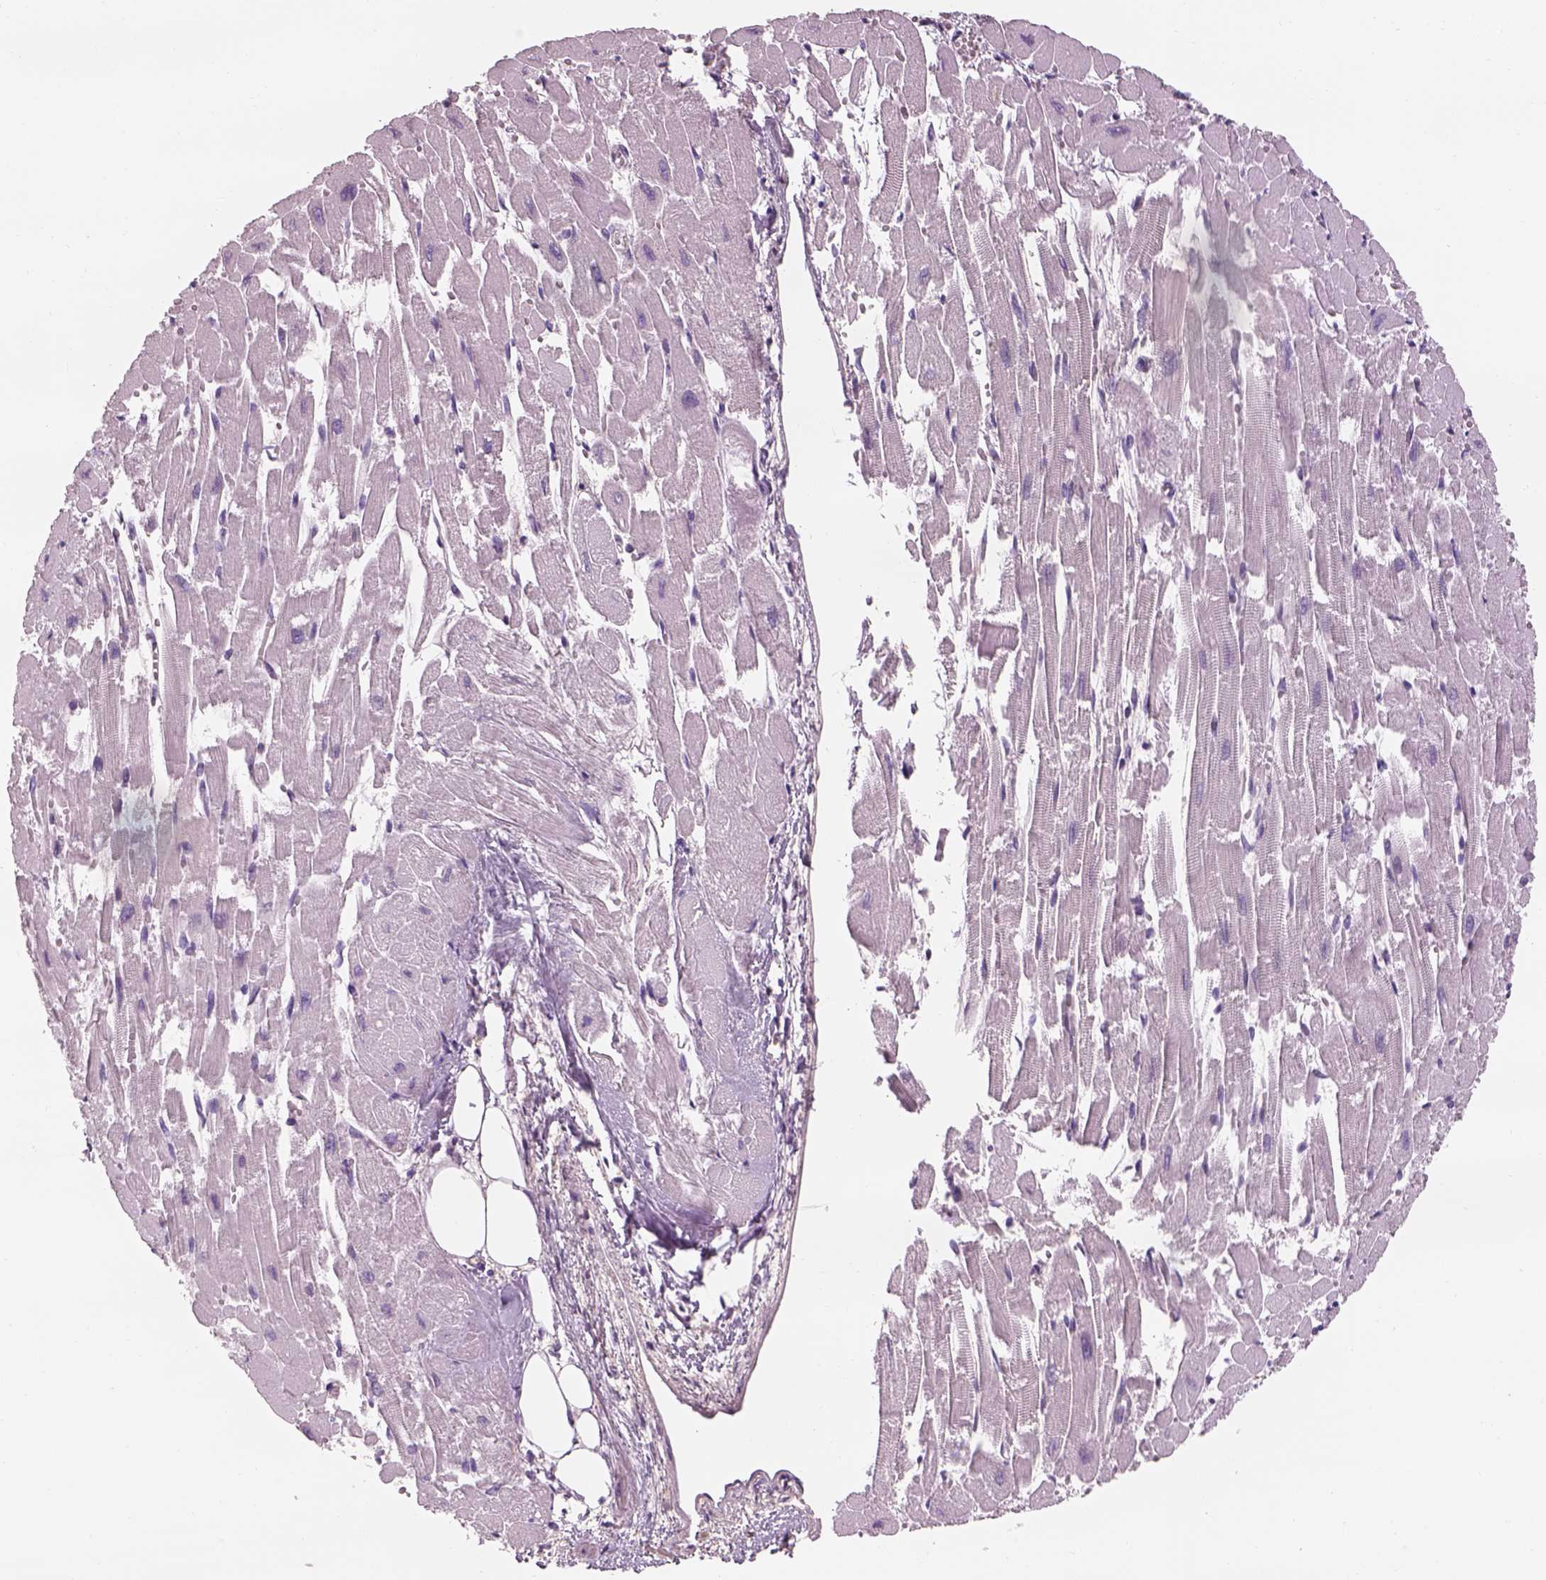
{"staining": {"intensity": "negative", "quantity": "none", "location": "none"}, "tissue": "heart muscle", "cell_type": "Cardiomyocytes", "image_type": "normal", "snomed": [{"axis": "morphology", "description": "Normal tissue, NOS"}, {"axis": "topography", "description": "Heart"}], "caption": "Cardiomyocytes show no significant protein staining in benign heart muscle. Brightfield microscopy of IHC stained with DAB (3,3'-diaminobenzidine) (brown) and hematoxylin (blue), captured at high magnification.", "gene": "OTUD6A", "patient": {"sex": "female", "age": 52}}